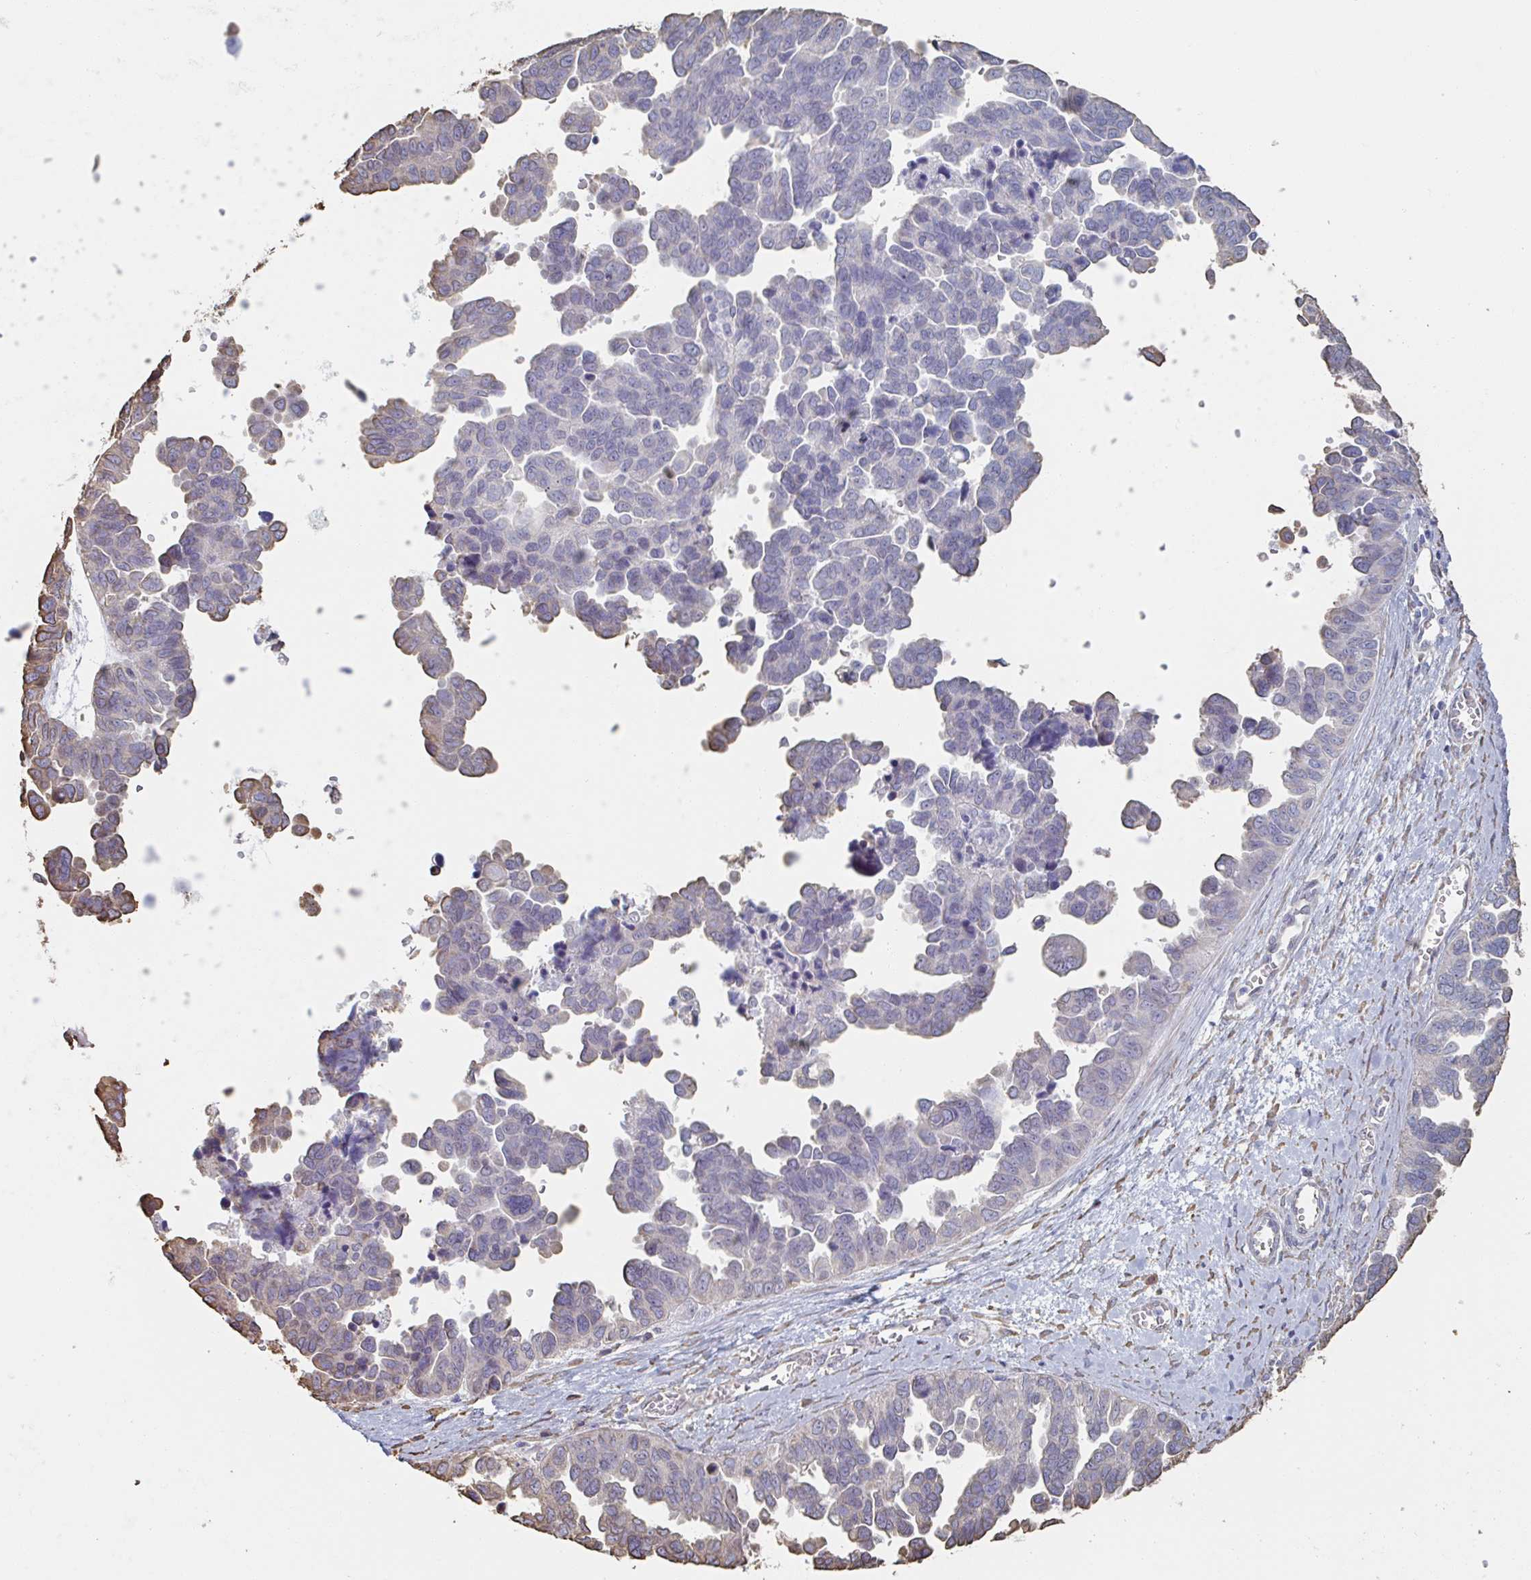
{"staining": {"intensity": "moderate", "quantity": "<25%", "location": "cytoplasmic/membranous"}, "tissue": "ovarian cancer", "cell_type": "Tumor cells", "image_type": "cancer", "snomed": [{"axis": "morphology", "description": "Cystadenocarcinoma, serous, NOS"}, {"axis": "topography", "description": "Ovary"}], "caption": "Brown immunohistochemical staining in human ovarian cancer demonstrates moderate cytoplasmic/membranous positivity in approximately <25% of tumor cells.", "gene": "RAB5IF", "patient": {"sex": "female", "age": 64}}